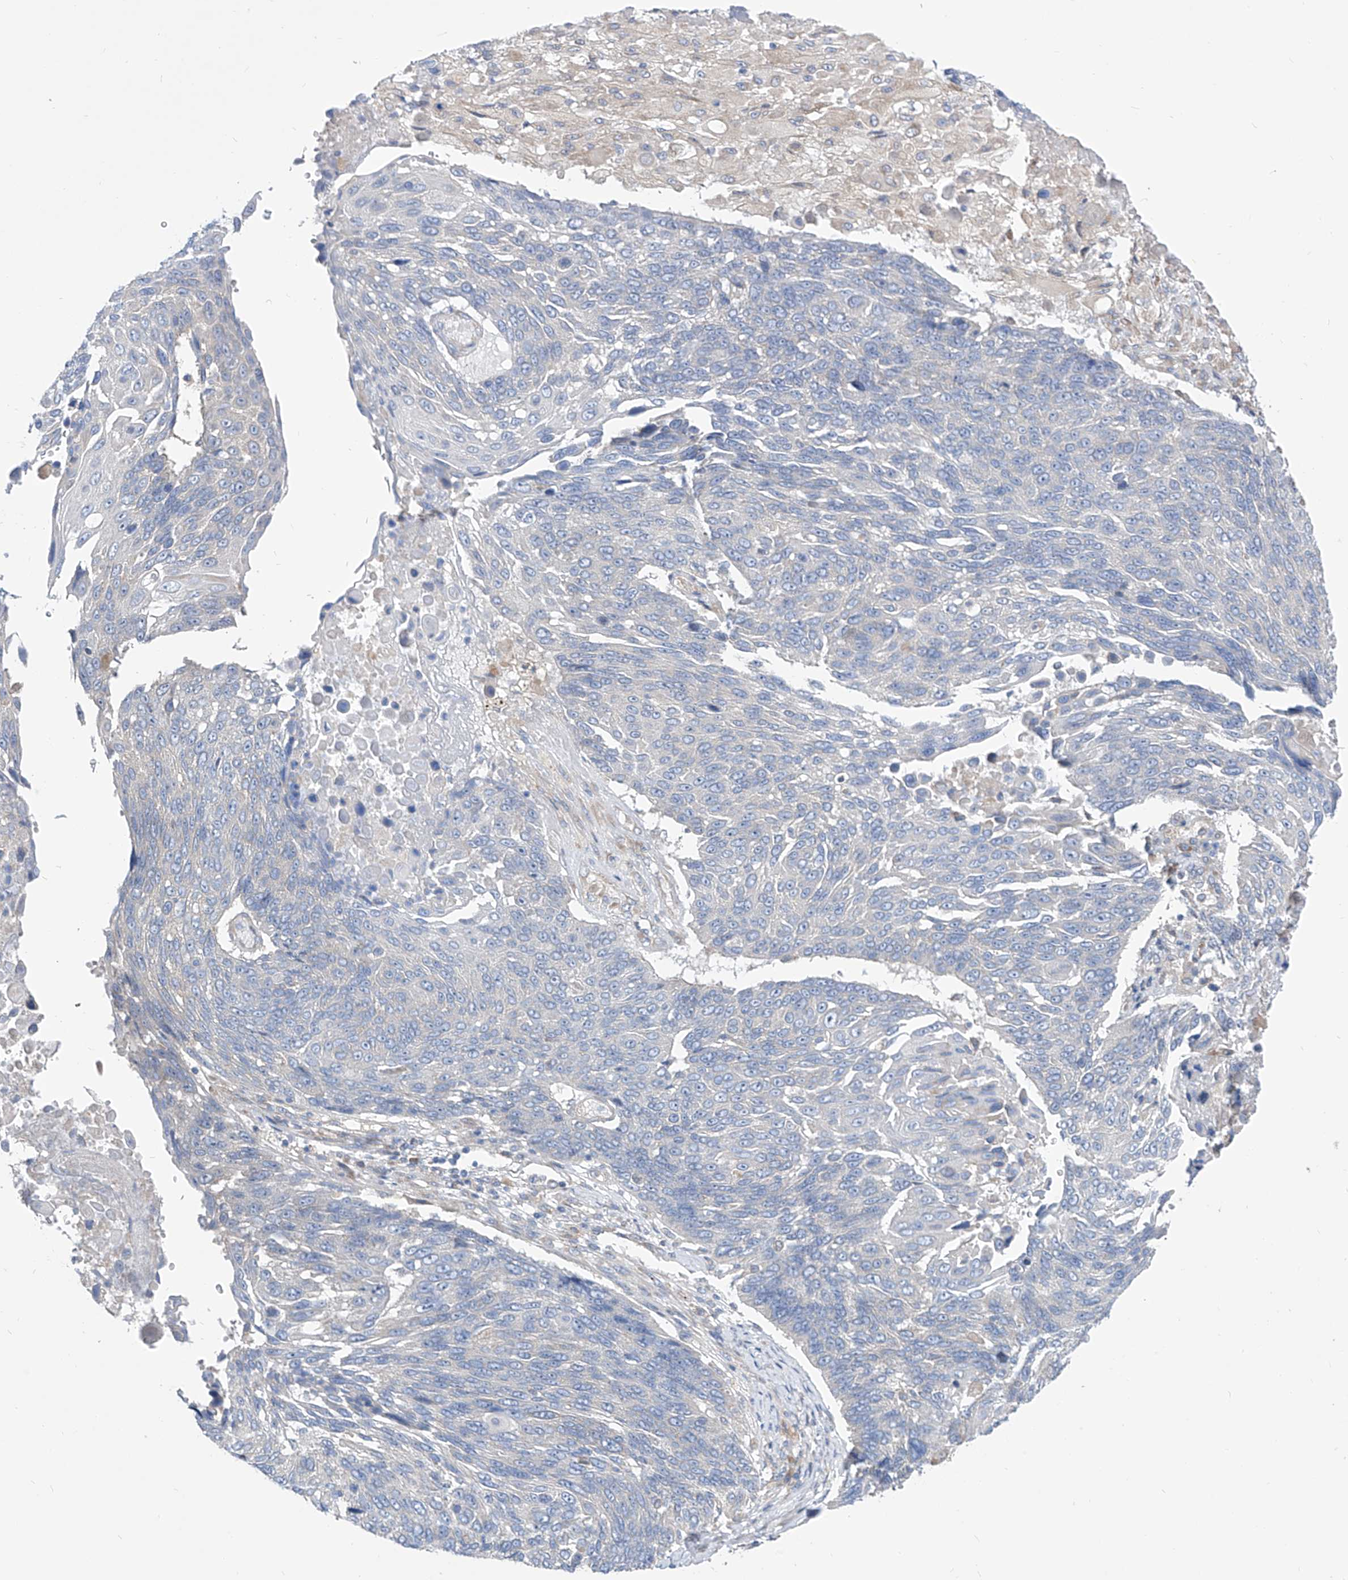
{"staining": {"intensity": "negative", "quantity": "none", "location": "none"}, "tissue": "lung cancer", "cell_type": "Tumor cells", "image_type": "cancer", "snomed": [{"axis": "morphology", "description": "Squamous cell carcinoma, NOS"}, {"axis": "topography", "description": "Lung"}], "caption": "Immunohistochemistry photomicrograph of neoplastic tissue: human lung squamous cell carcinoma stained with DAB shows no significant protein staining in tumor cells.", "gene": "UFL1", "patient": {"sex": "male", "age": 66}}